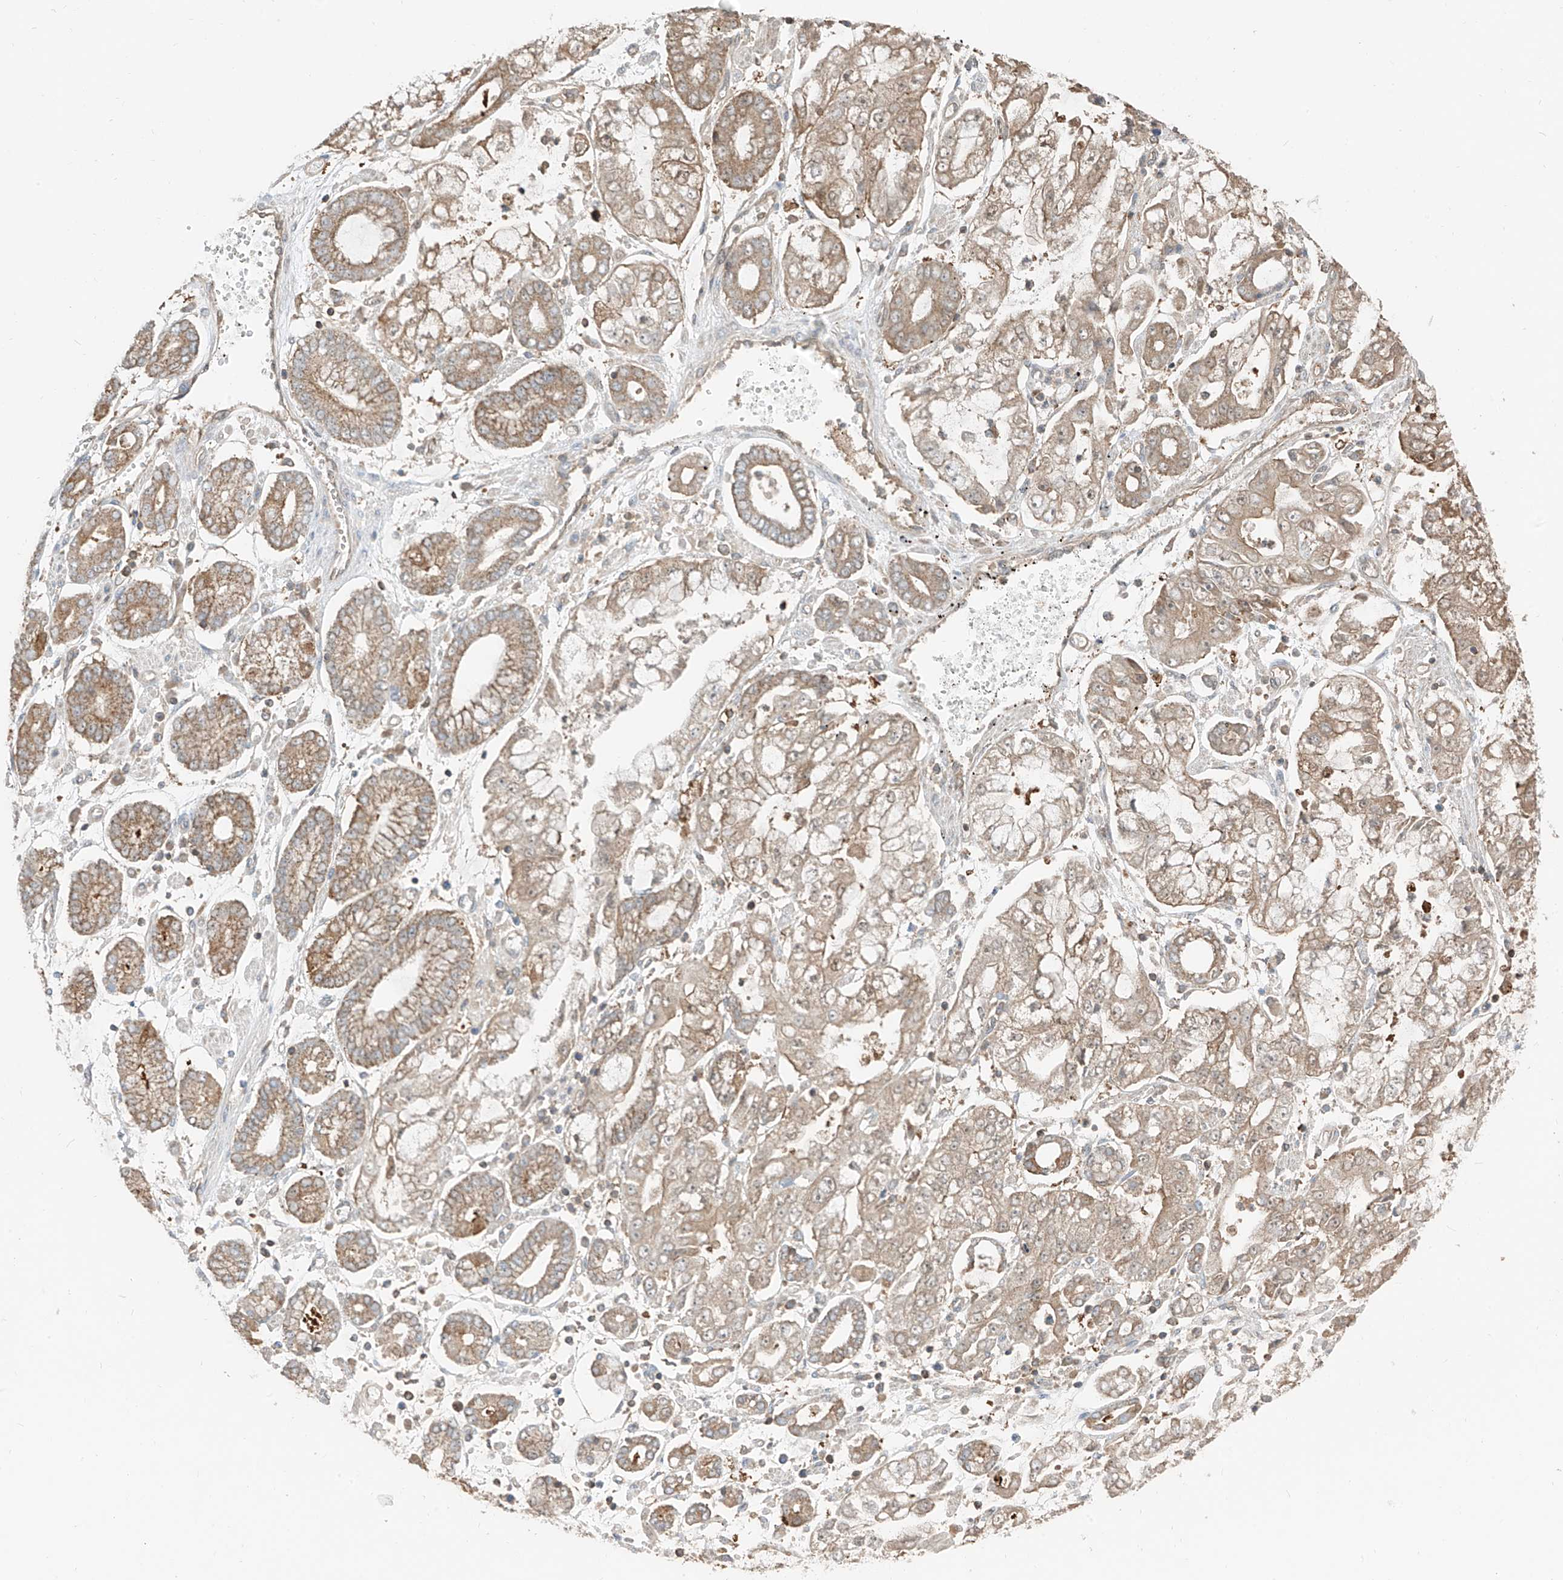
{"staining": {"intensity": "moderate", "quantity": ">75%", "location": "cytoplasmic/membranous"}, "tissue": "stomach cancer", "cell_type": "Tumor cells", "image_type": "cancer", "snomed": [{"axis": "morphology", "description": "Adenocarcinoma, NOS"}, {"axis": "topography", "description": "Stomach"}], "caption": "Moderate cytoplasmic/membranous staining is appreciated in about >75% of tumor cells in stomach adenocarcinoma.", "gene": "ETHE1", "patient": {"sex": "male", "age": 76}}